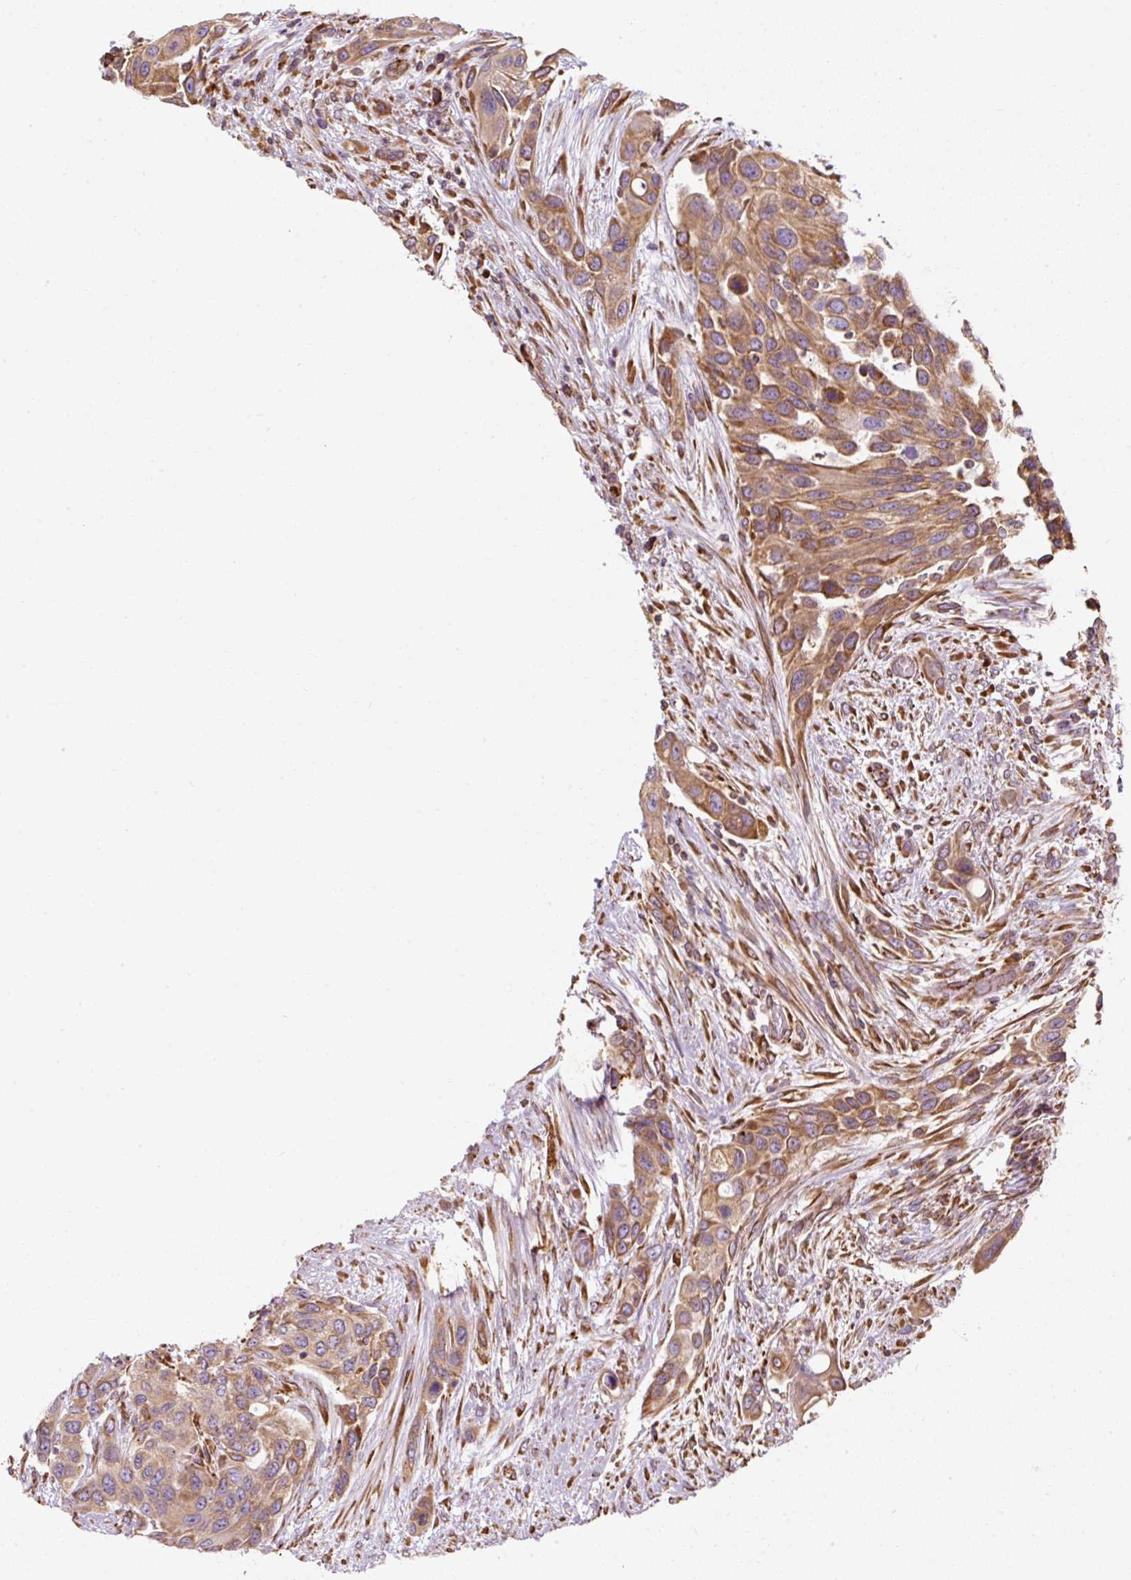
{"staining": {"intensity": "moderate", "quantity": ">75%", "location": "cytoplasmic/membranous"}, "tissue": "urothelial cancer", "cell_type": "Tumor cells", "image_type": "cancer", "snomed": [{"axis": "morphology", "description": "Normal tissue, NOS"}, {"axis": "morphology", "description": "Urothelial carcinoma, High grade"}, {"axis": "topography", "description": "Vascular tissue"}, {"axis": "topography", "description": "Urinary bladder"}], "caption": "Brown immunohistochemical staining in urothelial cancer displays moderate cytoplasmic/membranous expression in about >75% of tumor cells.", "gene": "PRKCSH", "patient": {"sex": "female", "age": 56}}